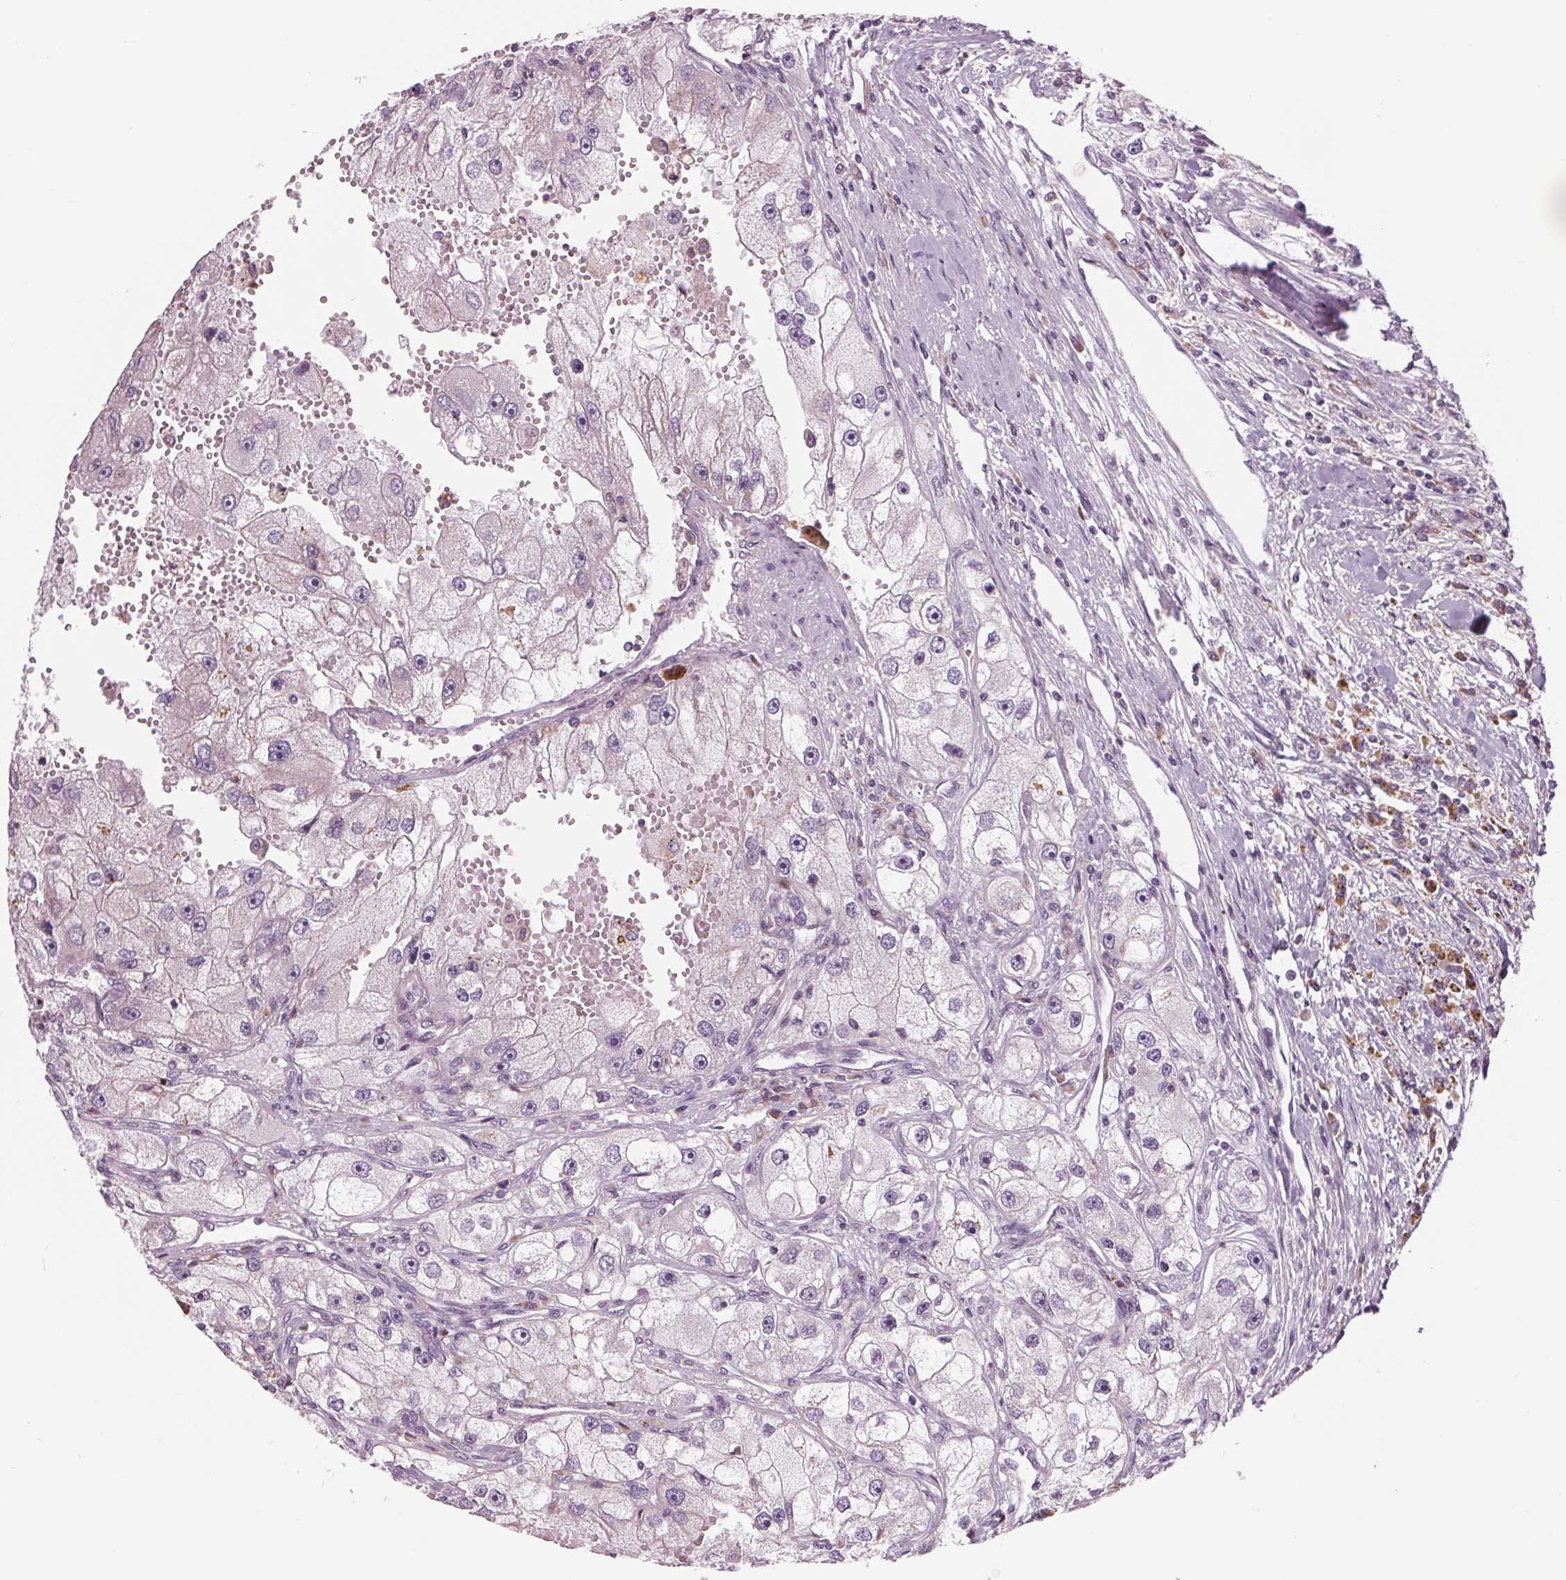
{"staining": {"intensity": "negative", "quantity": "none", "location": "none"}, "tissue": "renal cancer", "cell_type": "Tumor cells", "image_type": "cancer", "snomed": [{"axis": "morphology", "description": "Adenocarcinoma, NOS"}, {"axis": "topography", "description": "Kidney"}], "caption": "Human adenocarcinoma (renal) stained for a protein using immunohistochemistry displays no staining in tumor cells.", "gene": "SAMD5", "patient": {"sex": "male", "age": 63}}